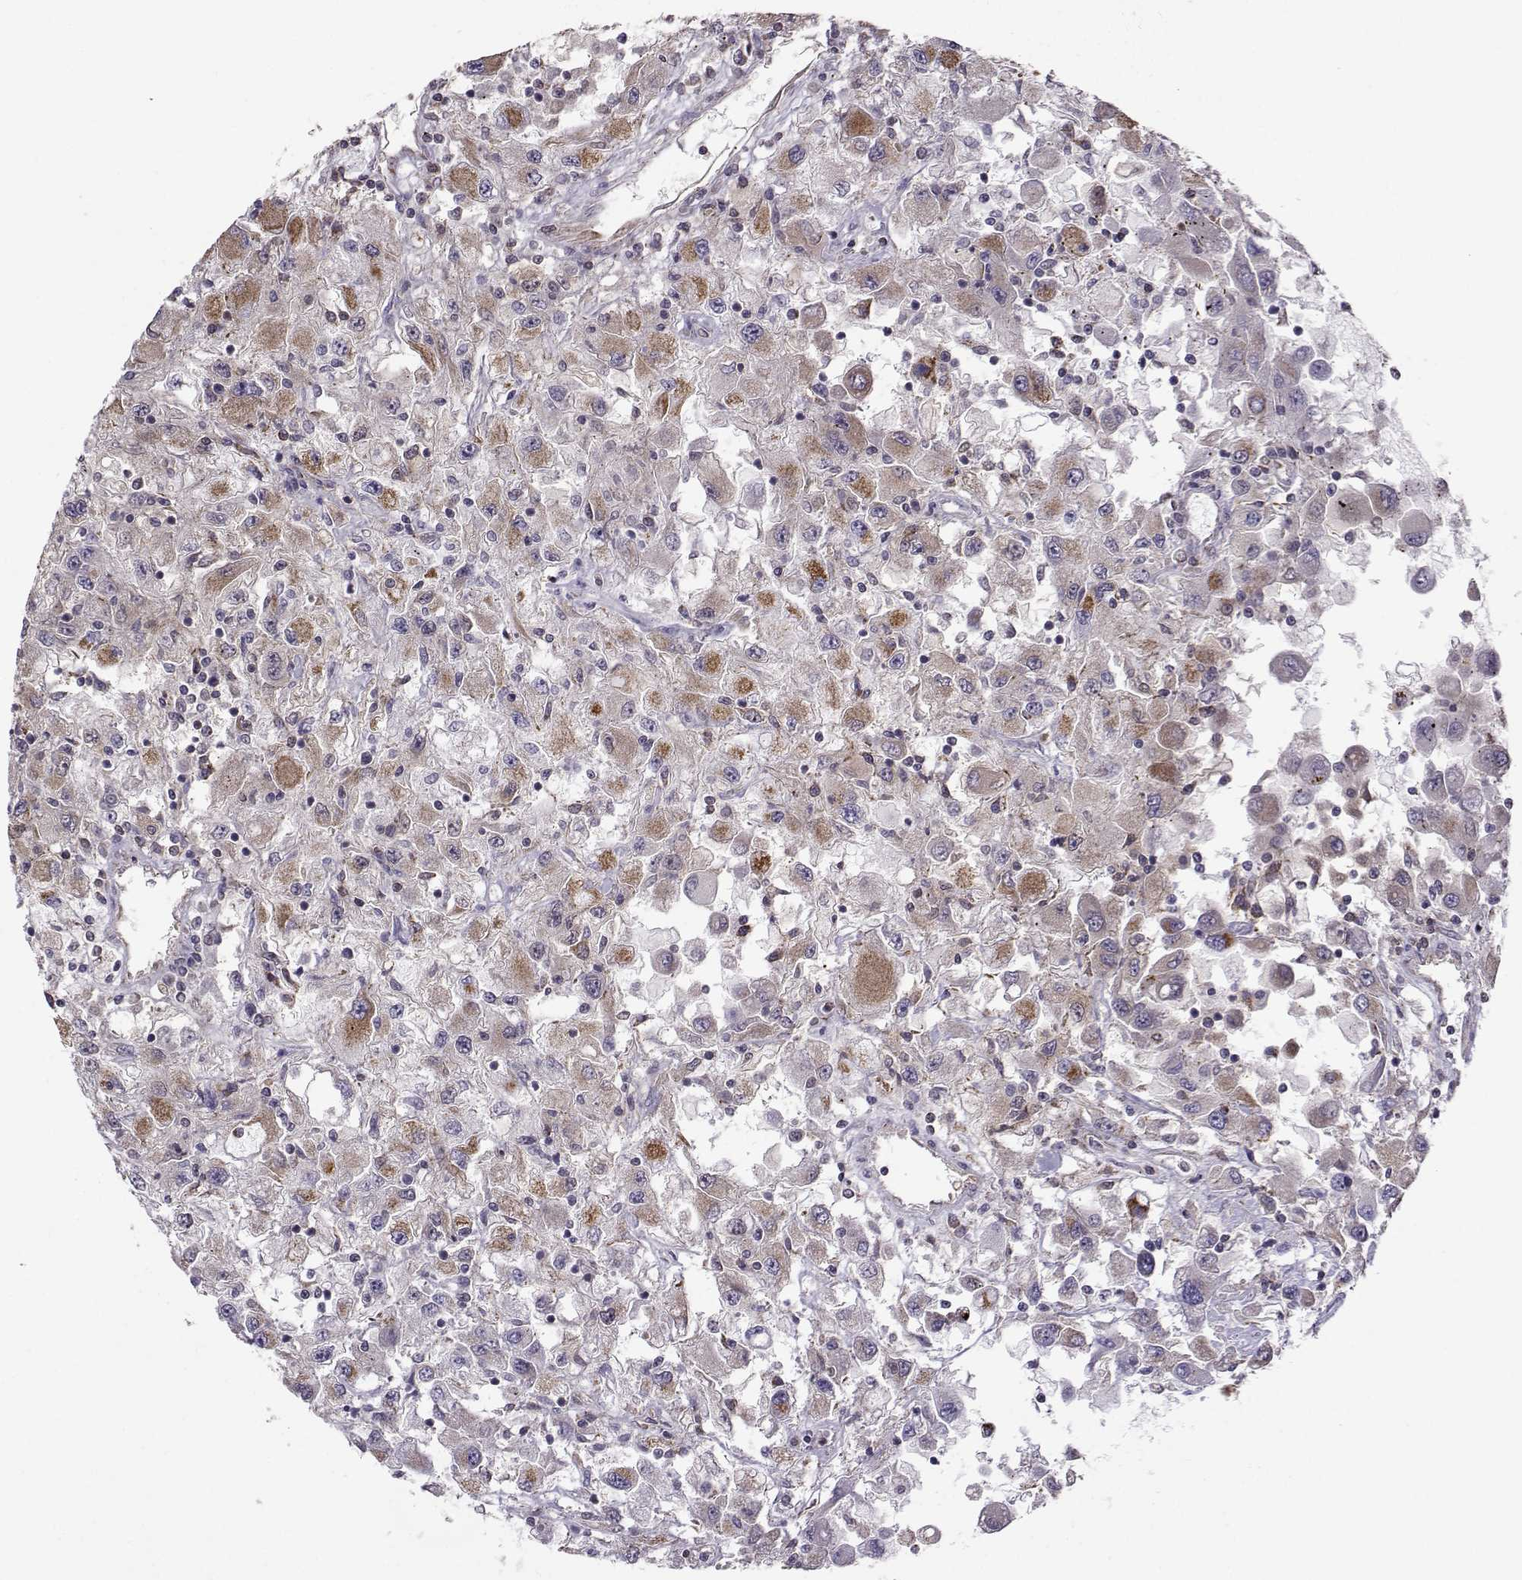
{"staining": {"intensity": "moderate", "quantity": "<25%", "location": "cytoplasmic/membranous"}, "tissue": "renal cancer", "cell_type": "Tumor cells", "image_type": "cancer", "snomed": [{"axis": "morphology", "description": "Adenocarcinoma, NOS"}, {"axis": "topography", "description": "Kidney"}], "caption": "DAB (3,3'-diaminobenzidine) immunohistochemical staining of renal adenocarcinoma reveals moderate cytoplasmic/membranous protein positivity in approximately <25% of tumor cells.", "gene": "NECAB3", "patient": {"sex": "female", "age": 67}}